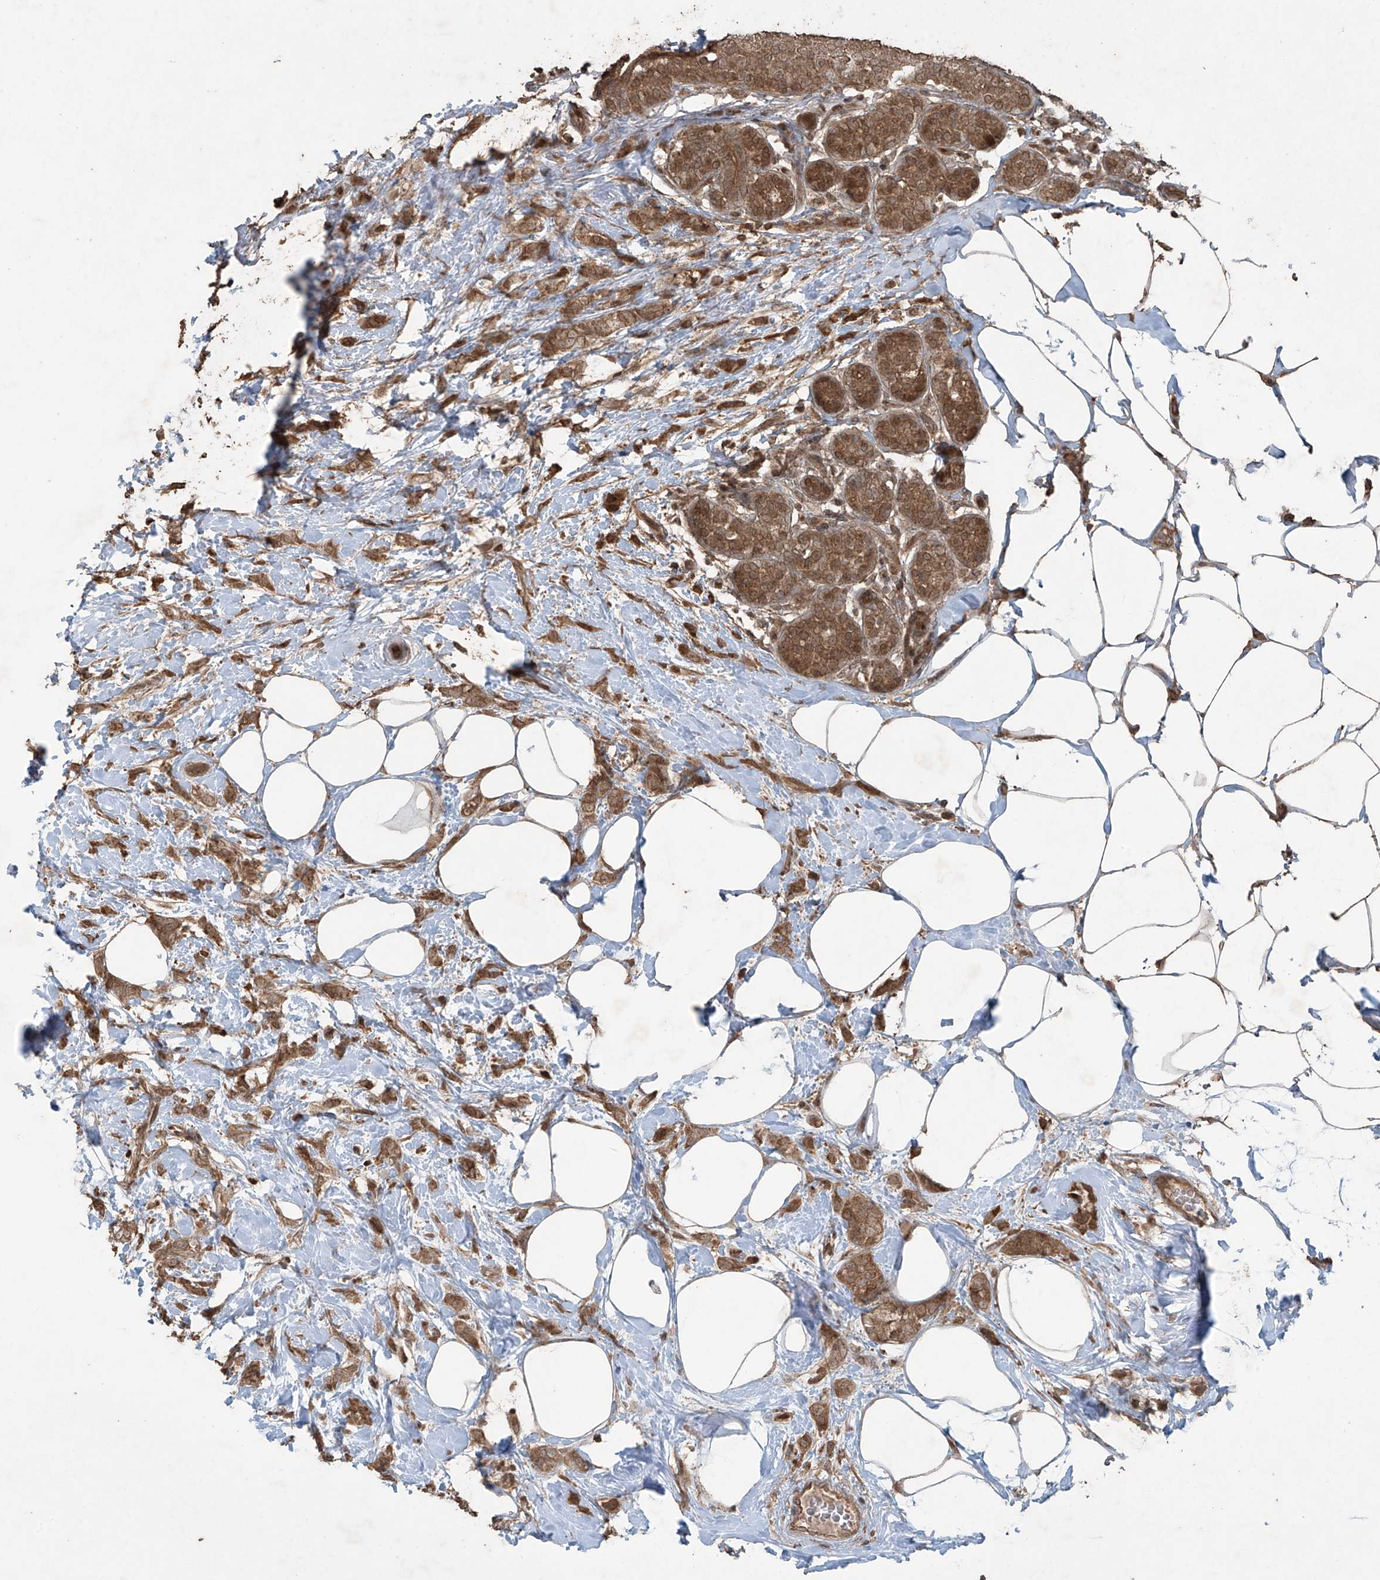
{"staining": {"intensity": "moderate", "quantity": ">75%", "location": "cytoplasmic/membranous"}, "tissue": "breast cancer", "cell_type": "Tumor cells", "image_type": "cancer", "snomed": [{"axis": "morphology", "description": "Lobular carcinoma, in situ"}, {"axis": "morphology", "description": "Lobular carcinoma"}, {"axis": "topography", "description": "Breast"}], "caption": "A micrograph of breast cancer (lobular carcinoma) stained for a protein exhibits moderate cytoplasmic/membranous brown staining in tumor cells. (DAB IHC with brightfield microscopy, high magnification).", "gene": "PGPEP1", "patient": {"sex": "female", "age": 41}}